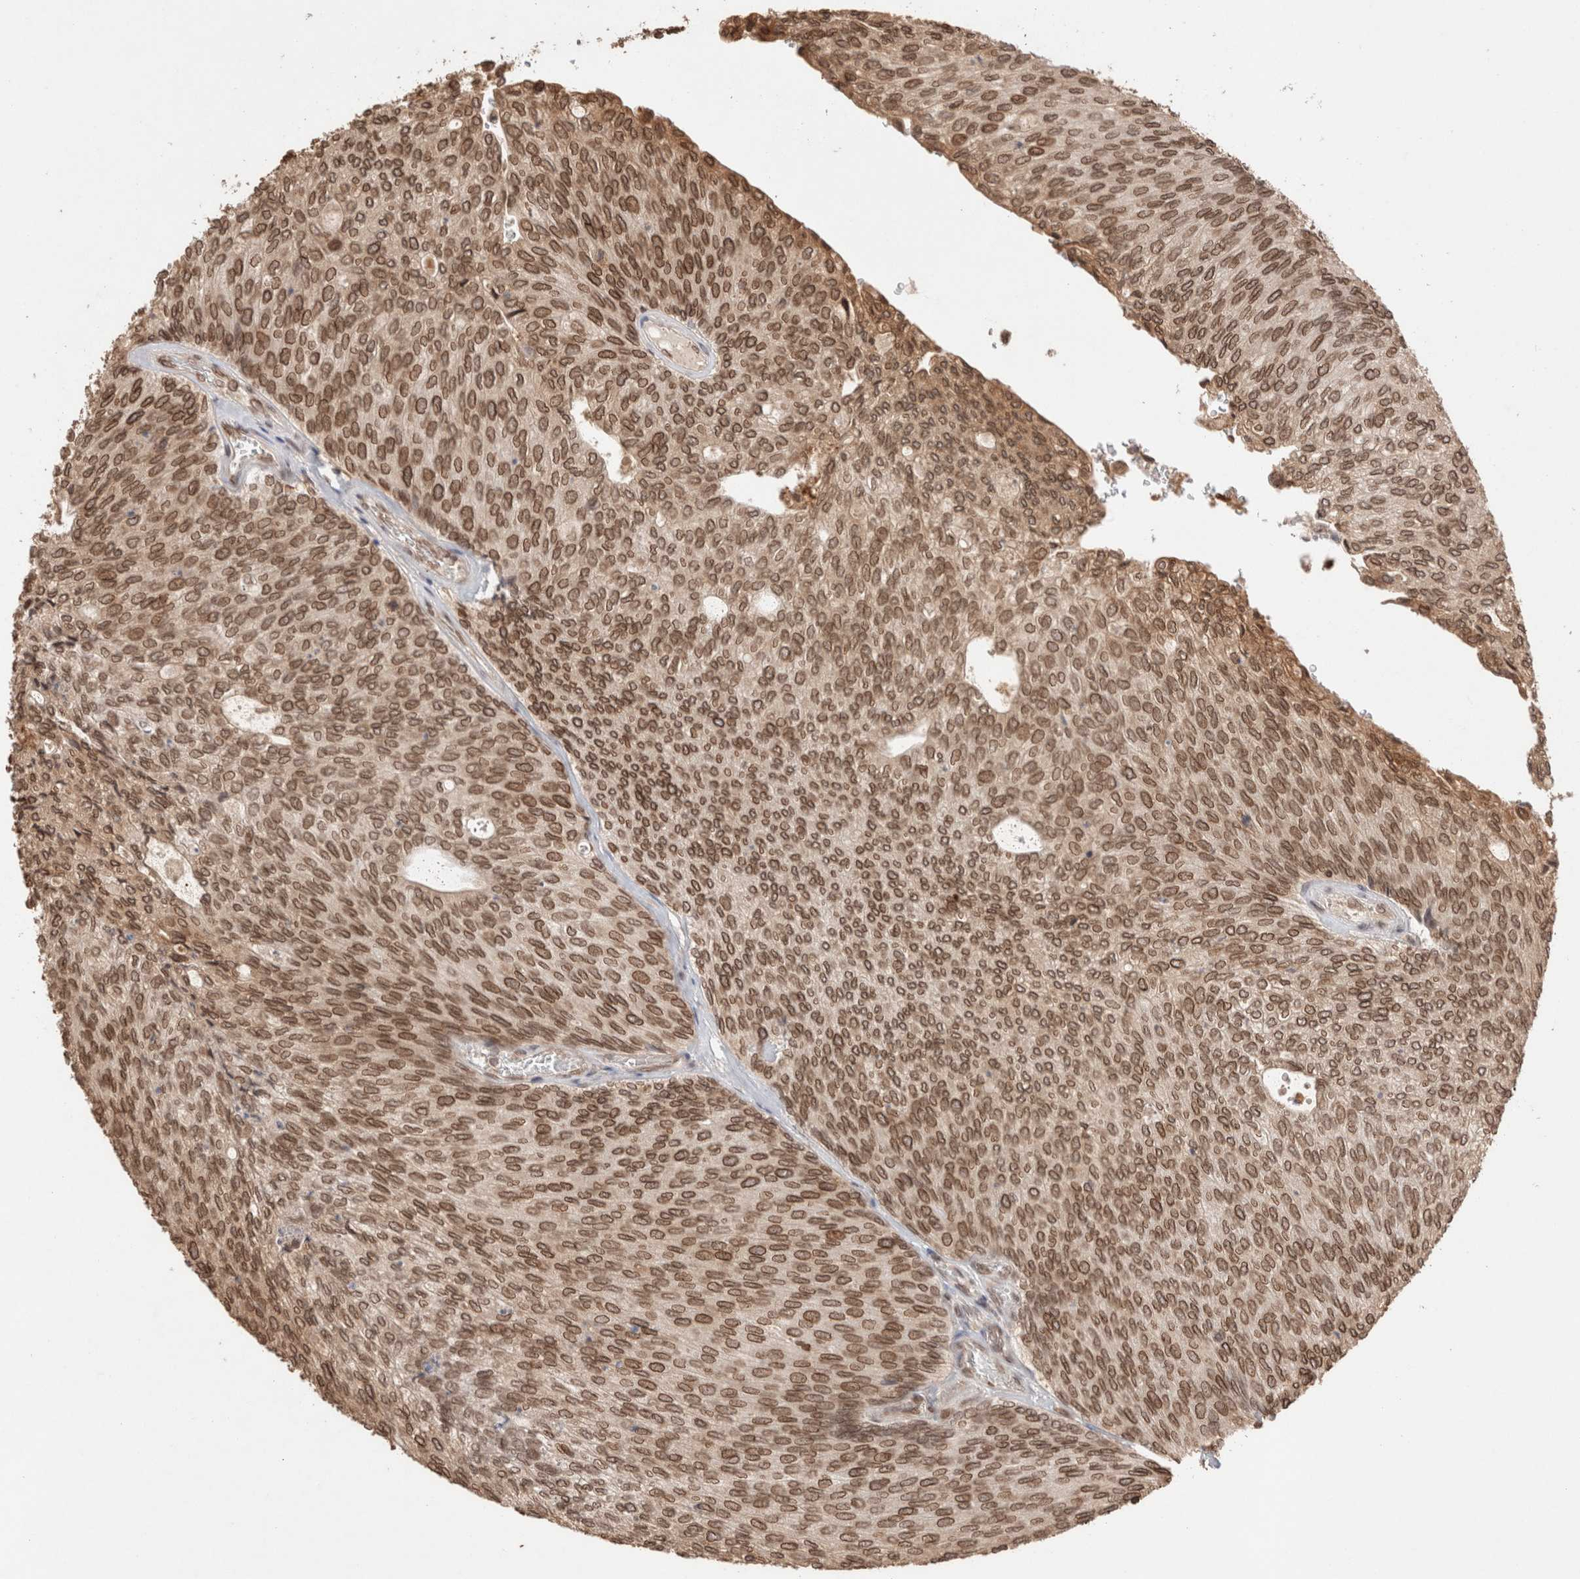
{"staining": {"intensity": "moderate", "quantity": ">75%", "location": "cytoplasmic/membranous,nuclear"}, "tissue": "urothelial cancer", "cell_type": "Tumor cells", "image_type": "cancer", "snomed": [{"axis": "morphology", "description": "Urothelial carcinoma, Low grade"}, {"axis": "topography", "description": "Urinary bladder"}], "caption": "Protein staining shows moderate cytoplasmic/membranous and nuclear positivity in approximately >75% of tumor cells in low-grade urothelial carcinoma.", "gene": "TPR", "patient": {"sex": "female", "age": 79}}